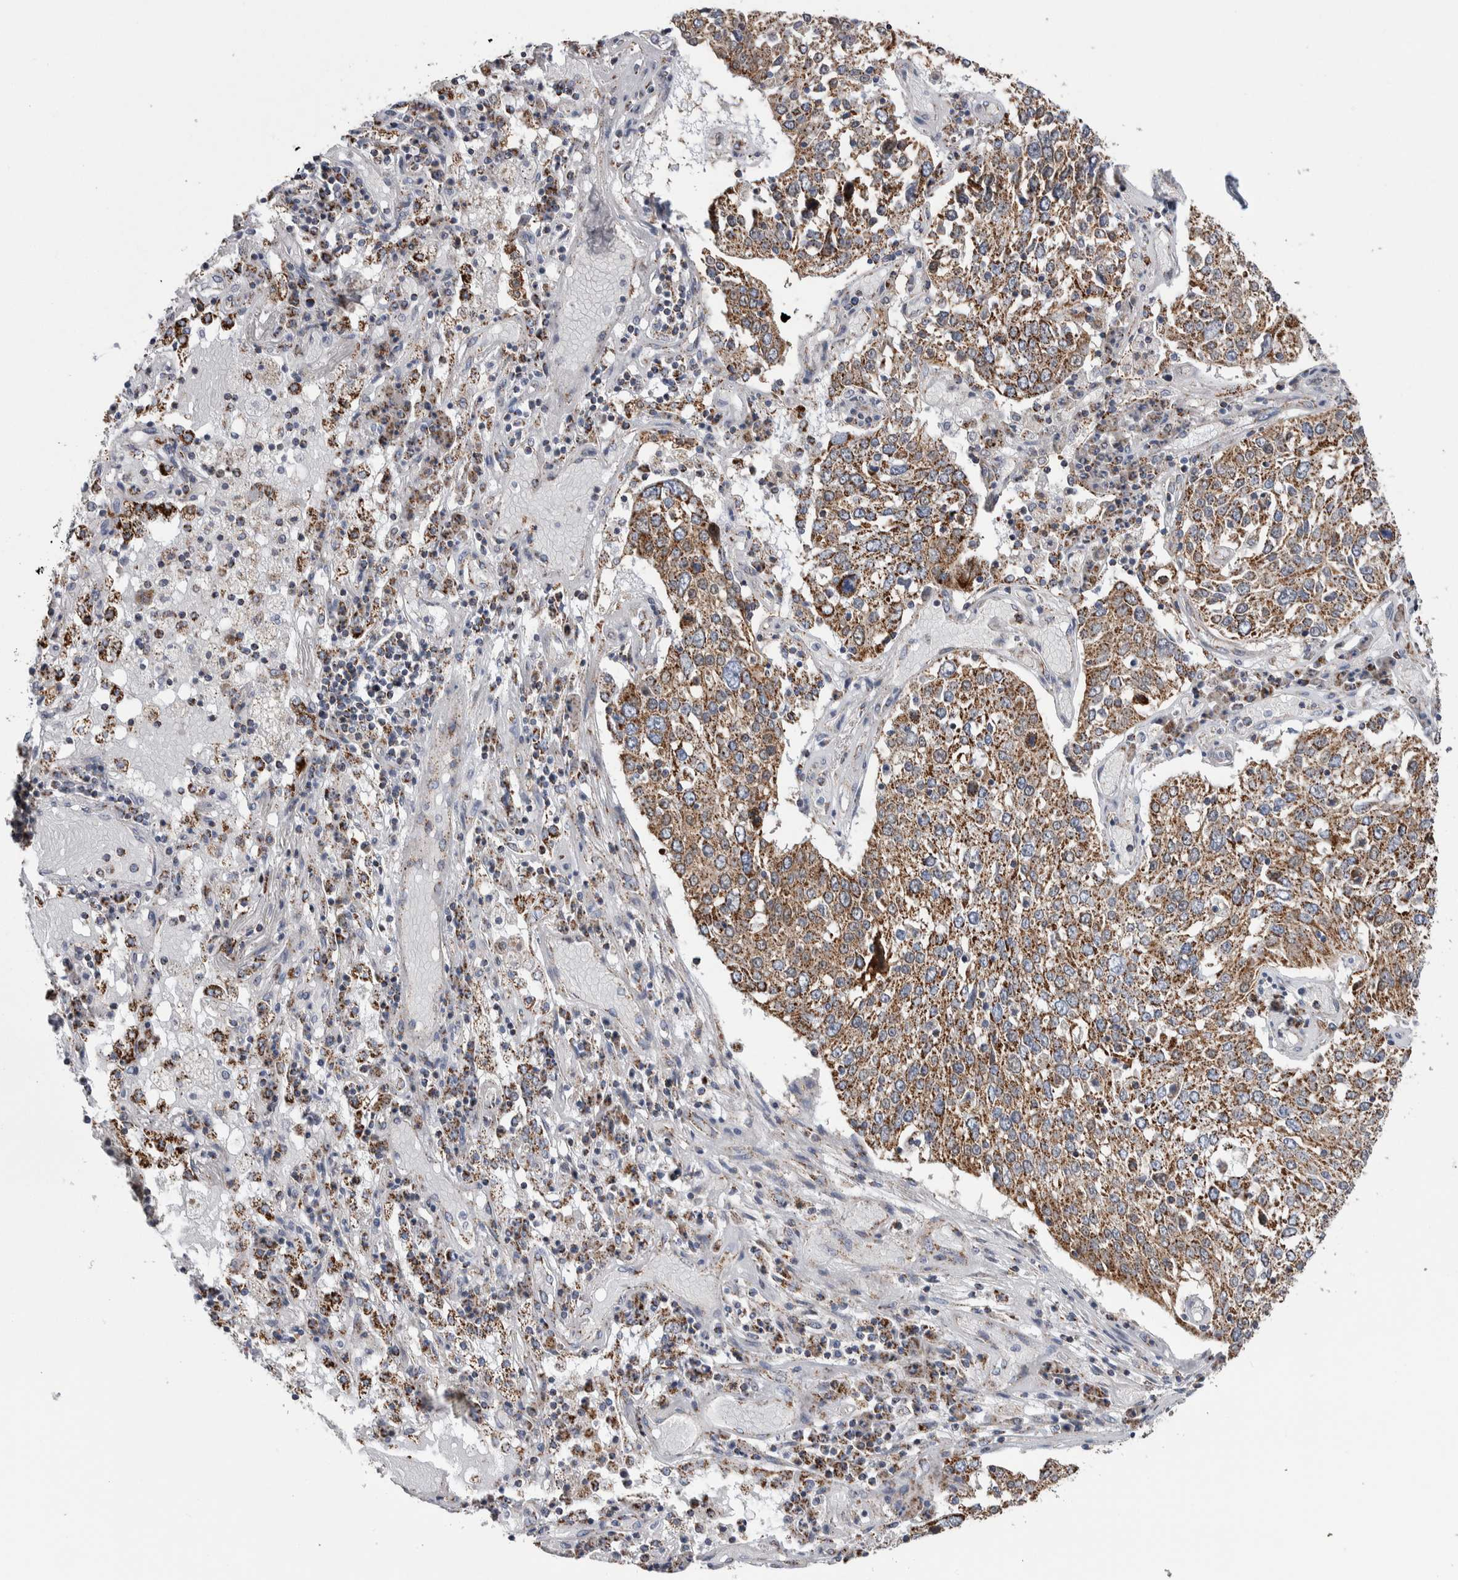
{"staining": {"intensity": "moderate", "quantity": ">75%", "location": "cytoplasmic/membranous"}, "tissue": "lung cancer", "cell_type": "Tumor cells", "image_type": "cancer", "snomed": [{"axis": "morphology", "description": "Squamous cell carcinoma, NOS"}, {"axis": "topography", "description": "Lung"}], "caption": "Protein analysis of lung cancer tissue displays moderate cytoplasmic/membranous staining in about >75% of tumor cells. The protein is shown in brown color, while the nuclei are stained blue.", "gene": "ETFA", "patient": {"sex": "male", "age": 65}}